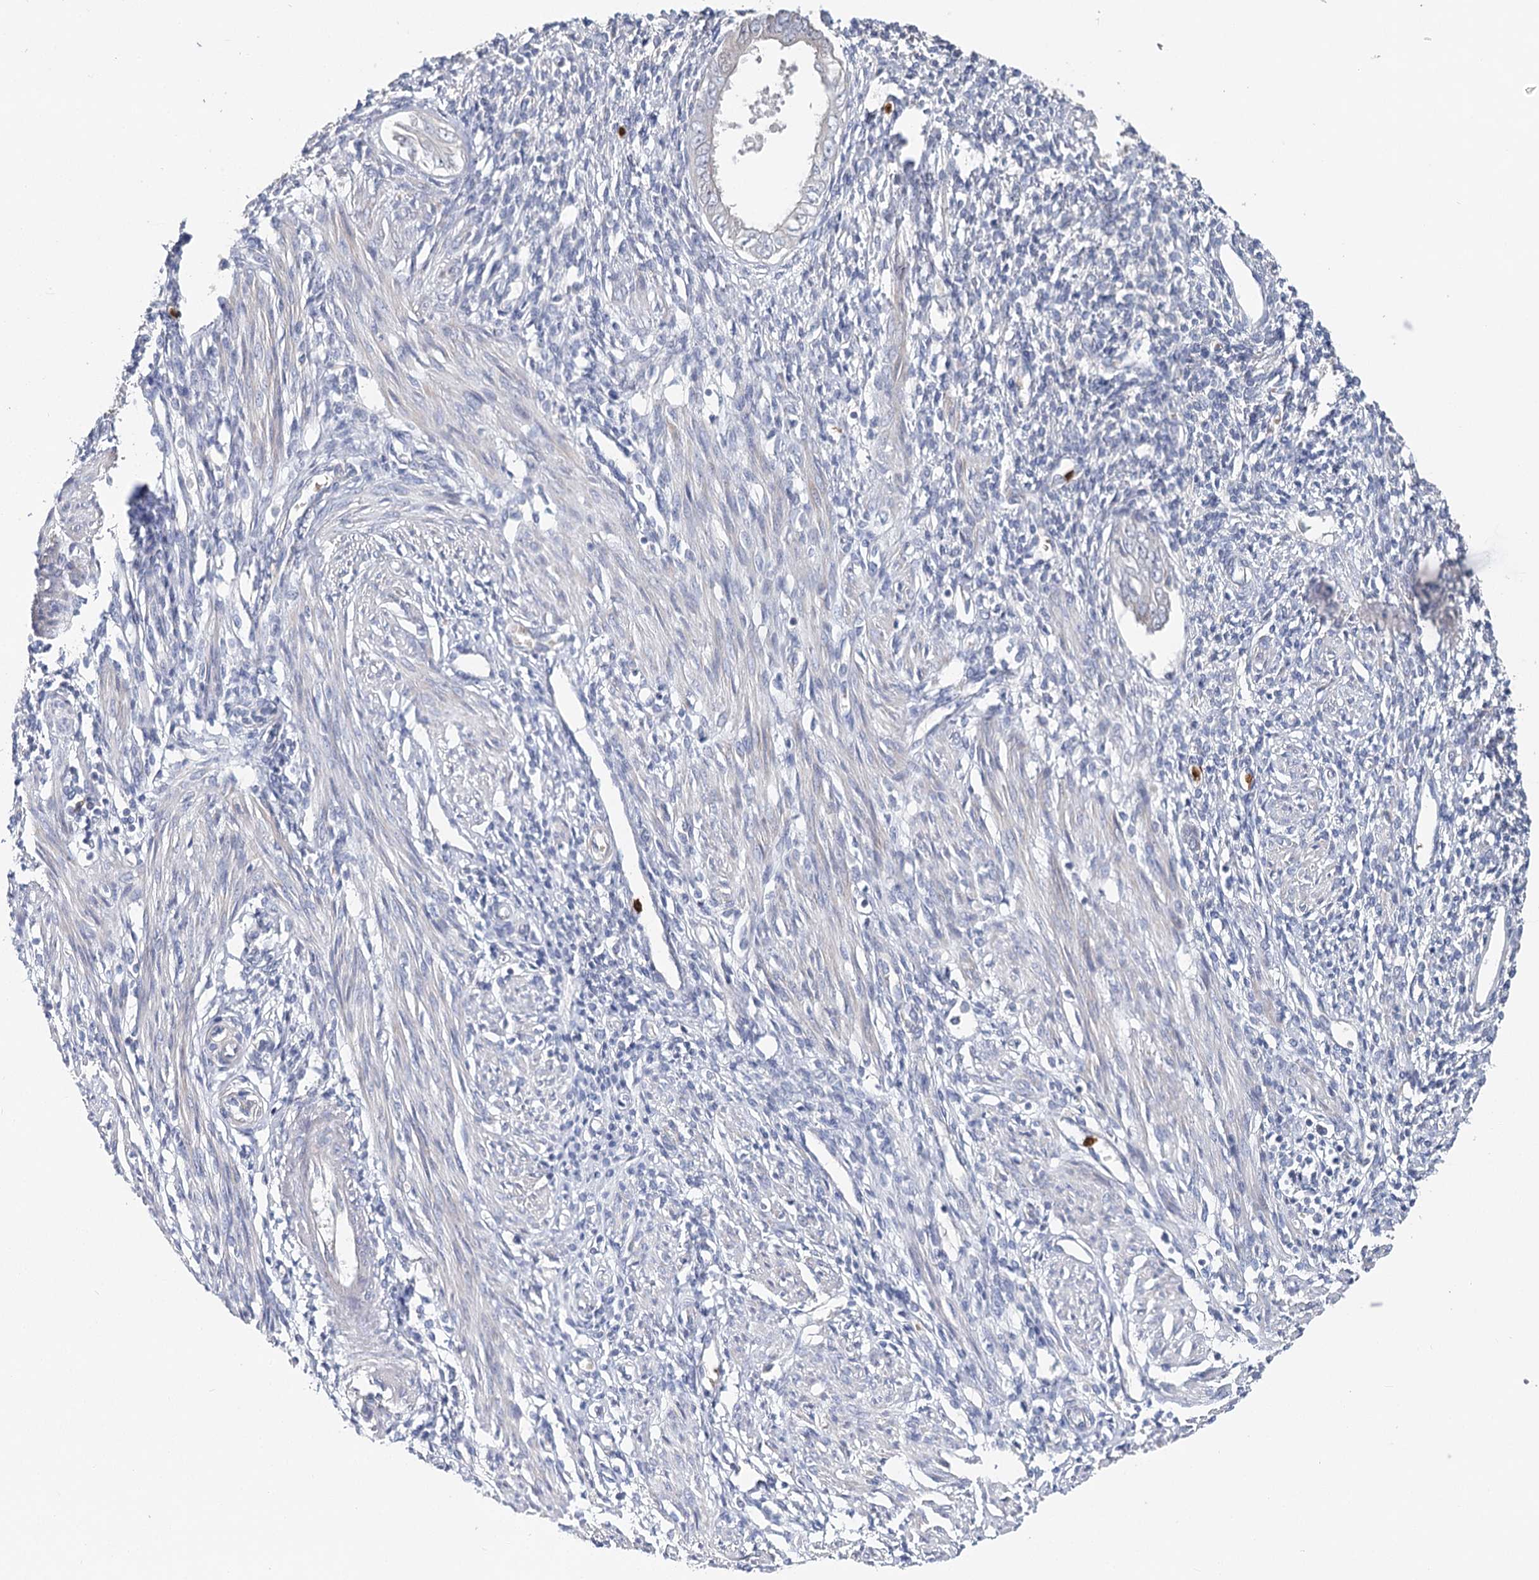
{"staining": {"intensity": "moderate", "quantity": "<25%", "location": "cytoplasmic/membranous"}, "tissue": "endometrium", "cell_type": "Cells in endometrial stroma", "image_type": "normal", "snomed": [{"axis": "morphology", "description": "Normal tissue, NOS"}, {"axis": "topography", "description": "Endometrium"}], "caption": "Immunohistochemistry (IHC) photomicrograph of benign human endometrium stained for a protein (brown), which demonstrates low levels of moderate cytoplasmic/membranous staining in about <25% of cells in endometrial stroma.", "gene": "EPB41L5", "patient": {"sex": "female", "age": 66}}